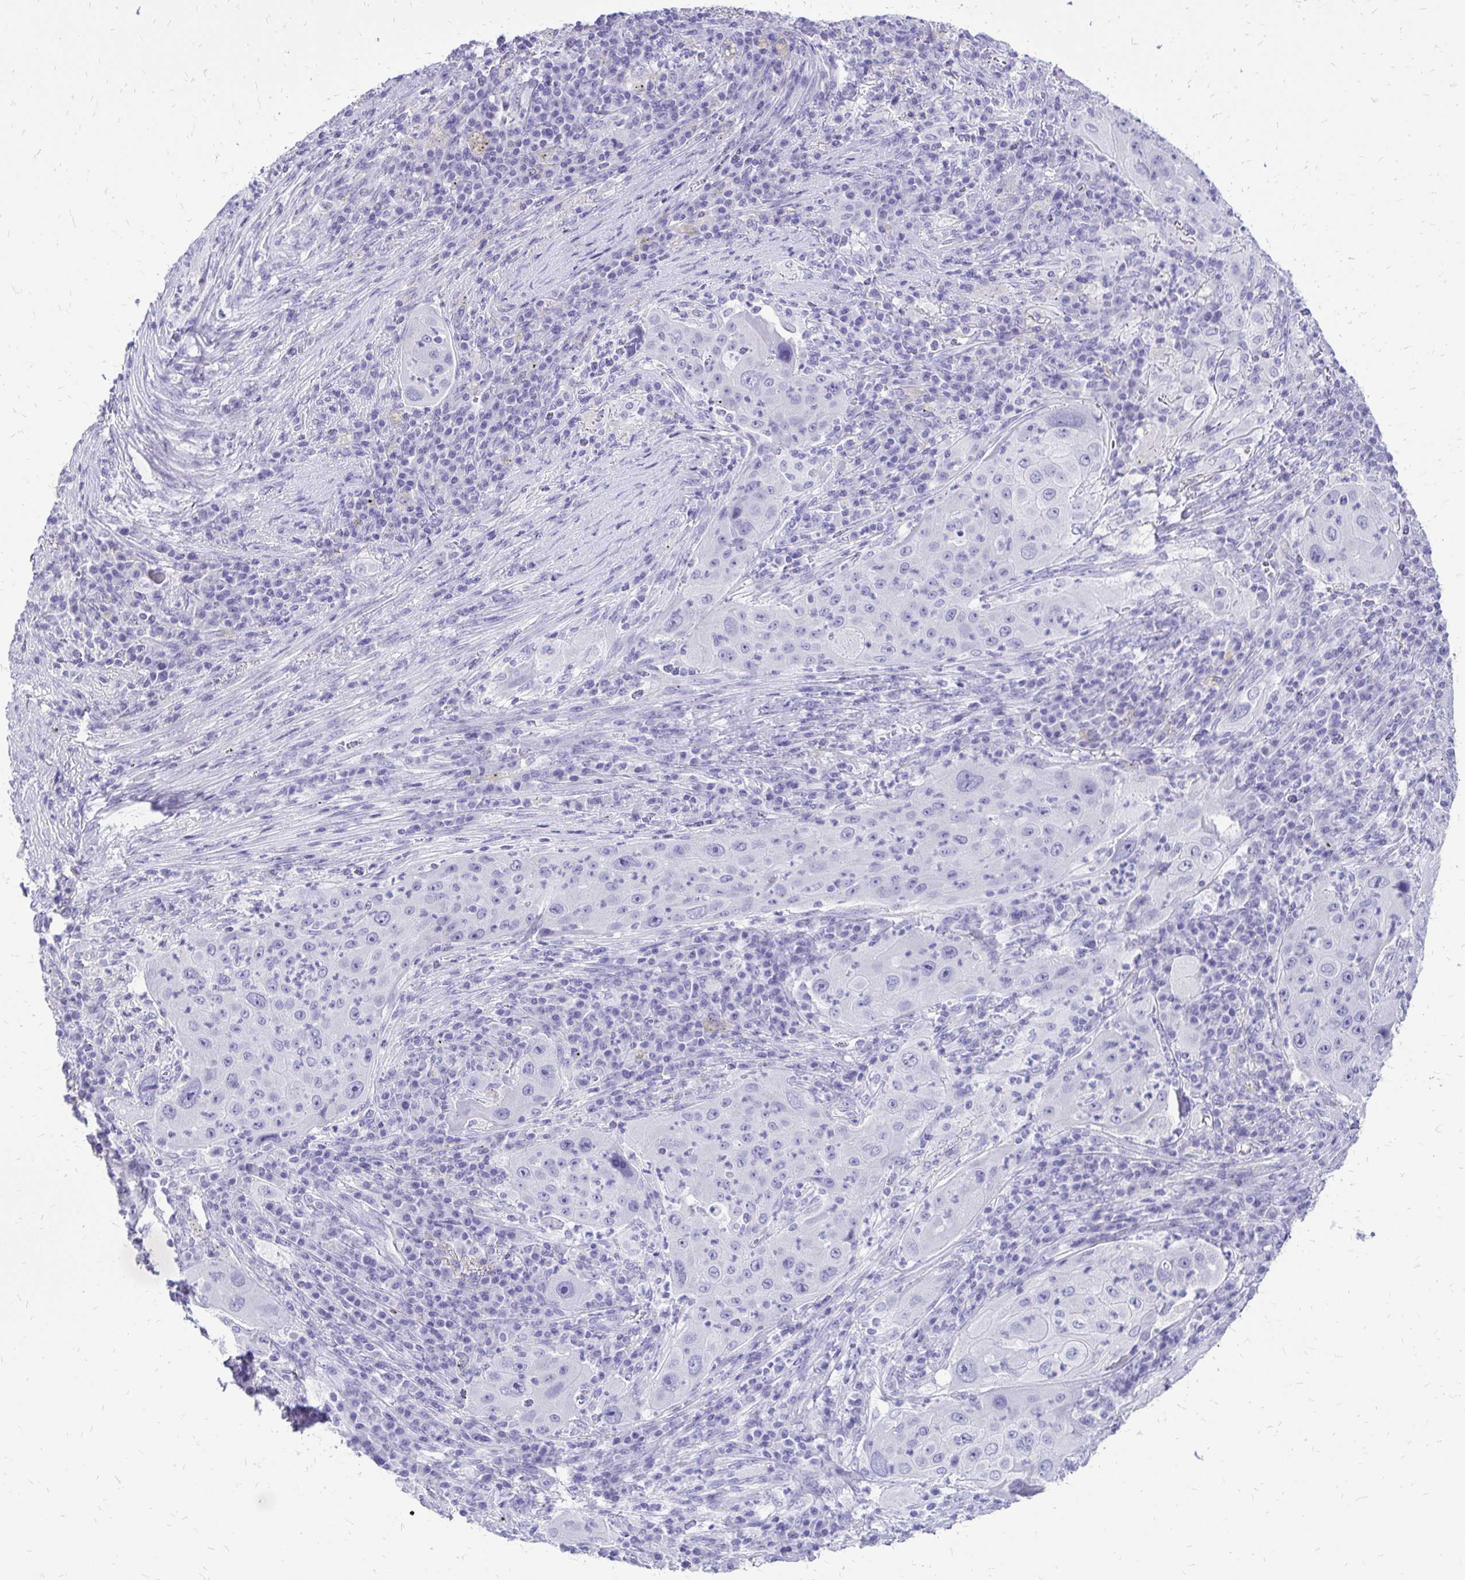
{"staining": {"intensity": "negative", "quantity": "none", "location": "none"}, "tissue": "lung cancer", "cell_type": "Tumor cells", "image_type": "cancer", "snomed": [{"axis": "morphology", "description": "Squamous cell carcinoma, NOS"}, {"axis": "topography", "description": "Lung"}], "caption": "DAB (3,3'-diaminobenzidine) immunohistochemical staining of lung cancer (squamous cell carcinoma) displays no significant positivity in tumor cells.", "gene": "SLC32A1", "patient": {"sex": "female", "age": 59}}